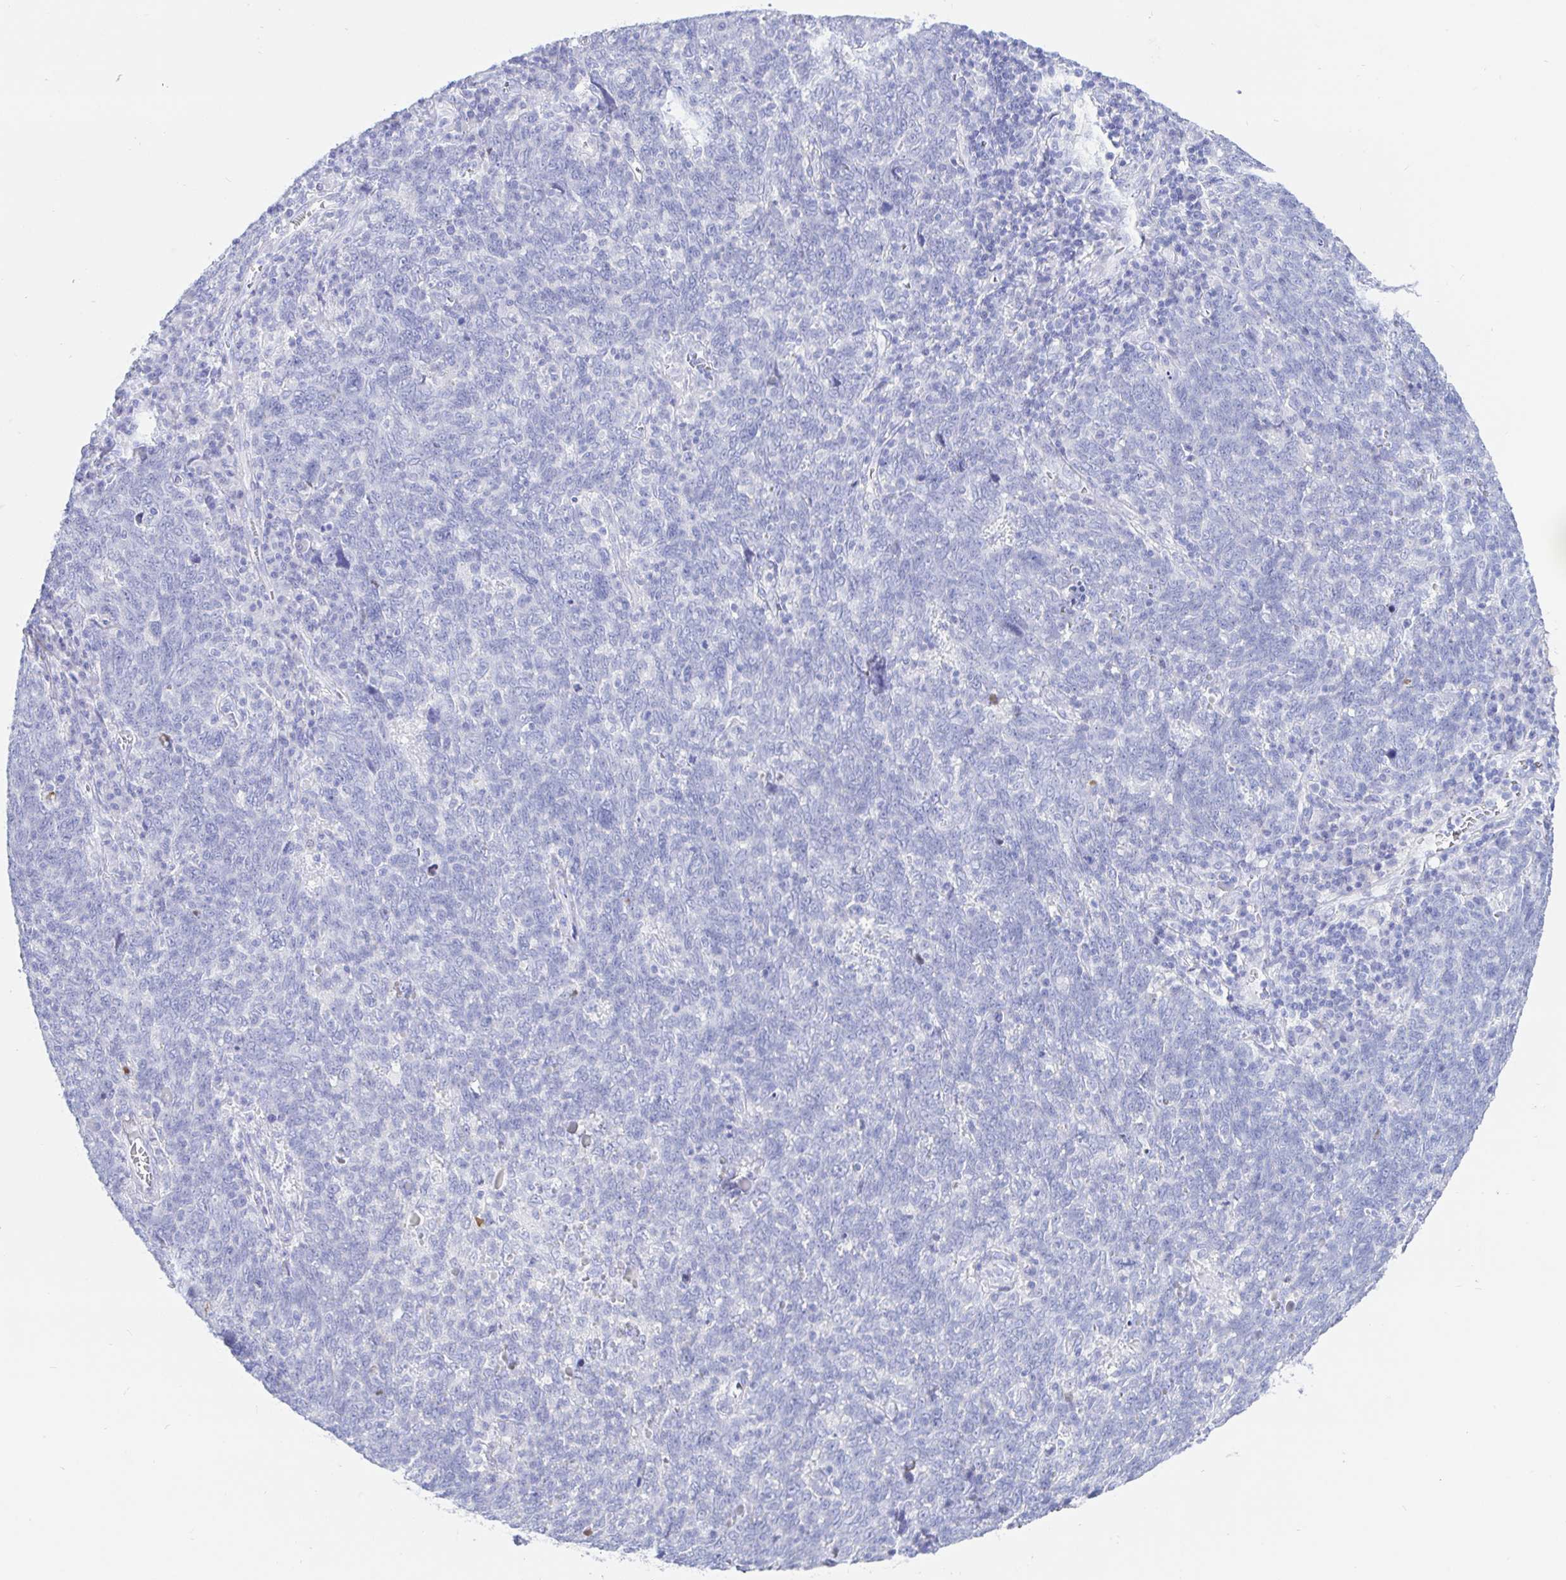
{"staining": {"intensity": "negative", "quantity": "none", "location": "none"}, "tissue": "lung cancer", "cell_type": "Tumor cells", "image_type": "cancer", "snomed": [{"axis": "morphology", "description": "Squamous cell carcinoma, NOS"}, {"axis": "topography", "description": "Lung"}], "caption": "IHC image of lung cancer stained for a protein (brown), which shows no positivity in tumor cells.", "gene": "KCNH6", "patient": {"sex": "female", "age": 72}}